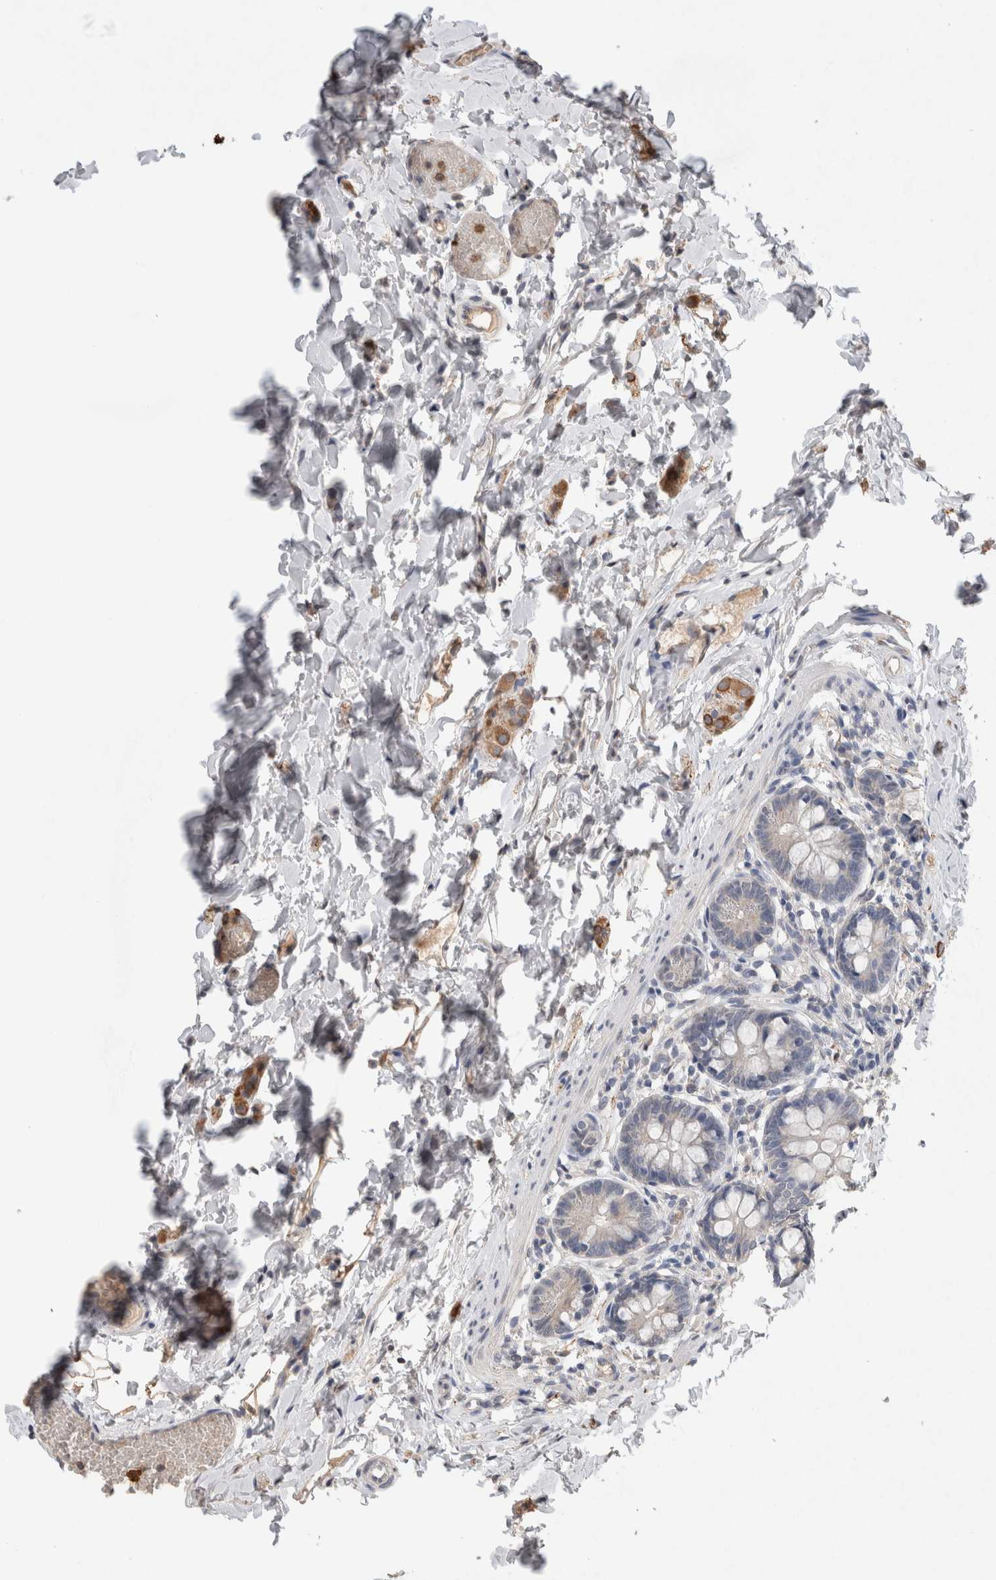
{"staining": {"intensity": "negative", "quantity": "none", "location": "none"}, "tissue": "small intestine", "cell_type": "Glandular cells", "image_type": "normal", "snomed": [{"axis": "morphology", "description": "Normal tissue, NOS"}, {"axis": "topography", "description": "Small intestine"}], "caption": "The immunohistochemistry (IHC) histopathology image has no significant positivity in glandular cells of small intestine.", "gene": "FABP7", "patient": {"sex": "male", "age": 7}}